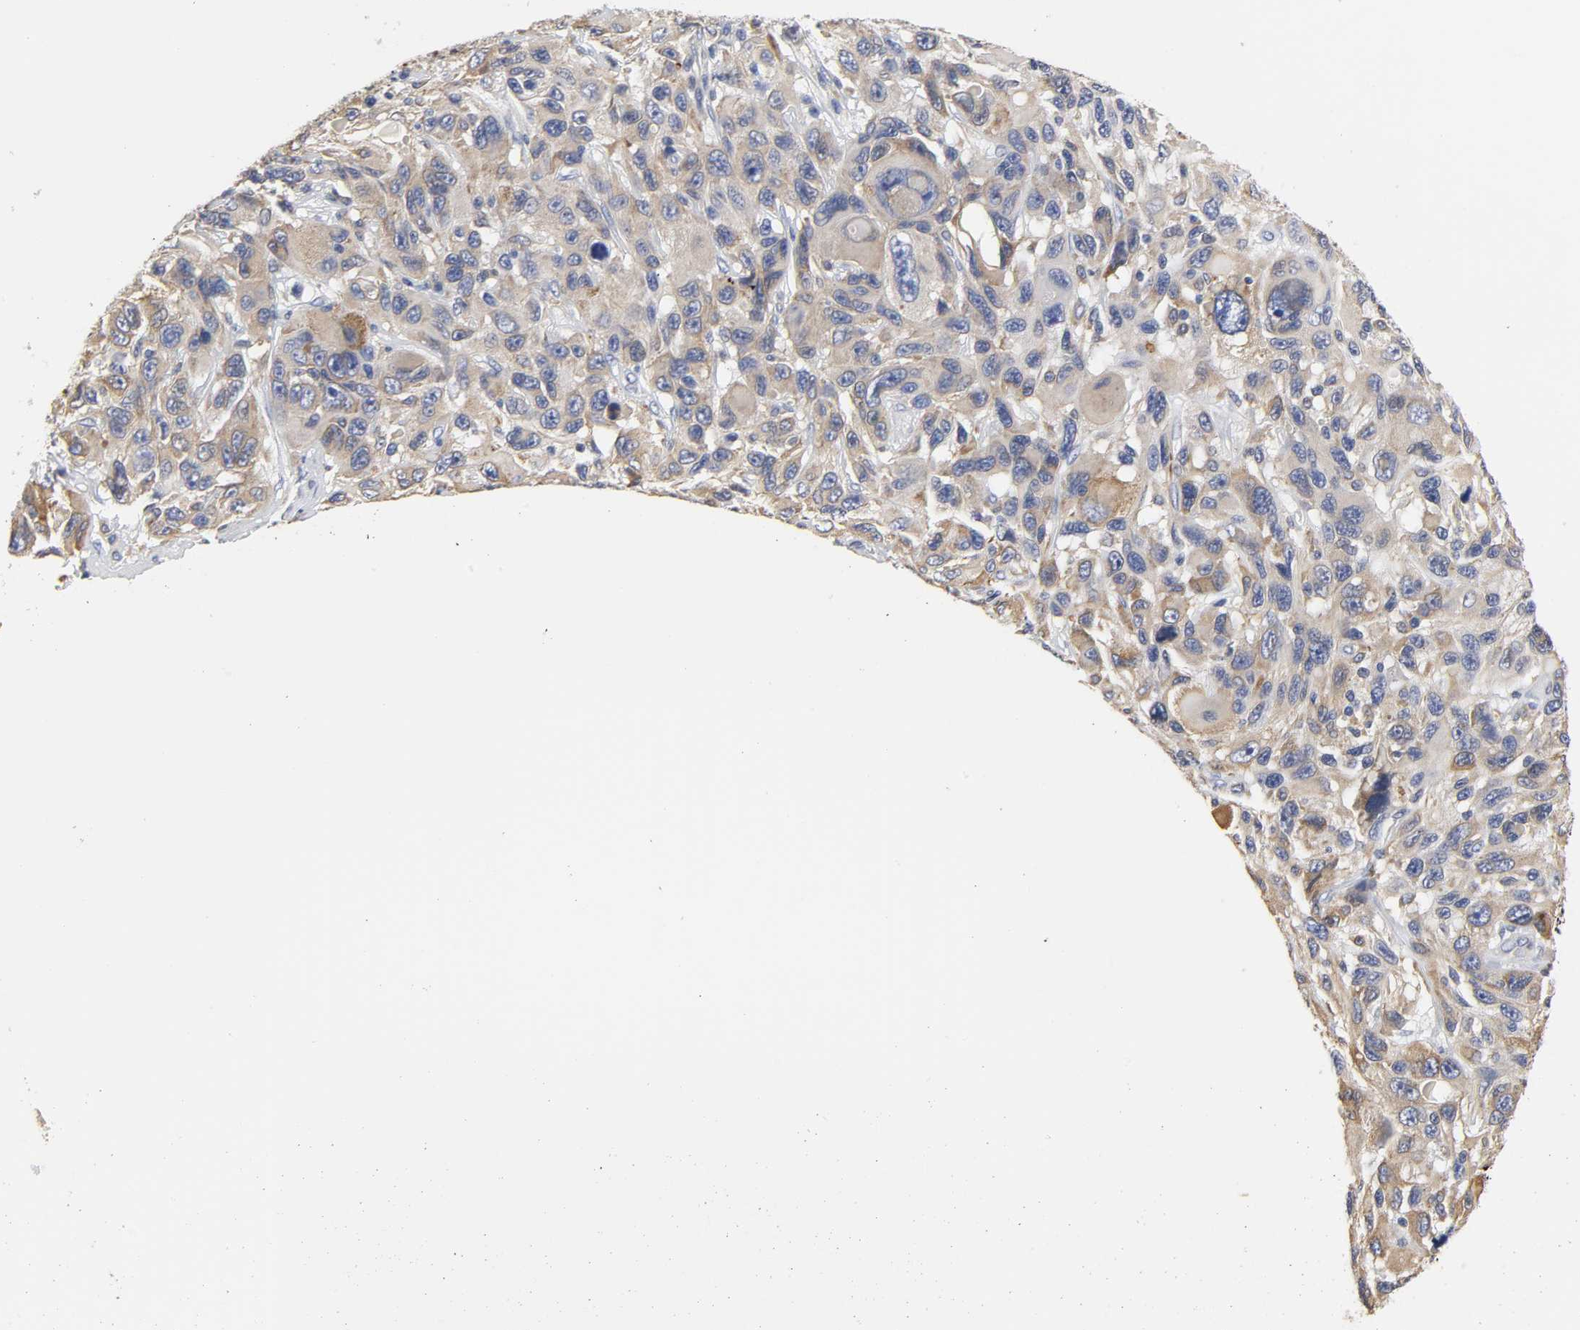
{"staining": {"intensity": "moderate", "quantity": ">75%", "location": "cytoplasmic/membranous"}, "tissue": "melanoma", "cell_type": "Tumor cells", "image_type": "cancer", "snomed": [{"axis": "morphology", "description": "Malignant melanoma, NOS"}, {"axis": "topography", "description": "Skin"}], "caption": "Protein expression analysis of melanoma shows moderate cytoplasmic/membranous positivity in about >75% of tumor cells.", "gene": "HCK", "patient": {"sex": "male", "age": 53}}